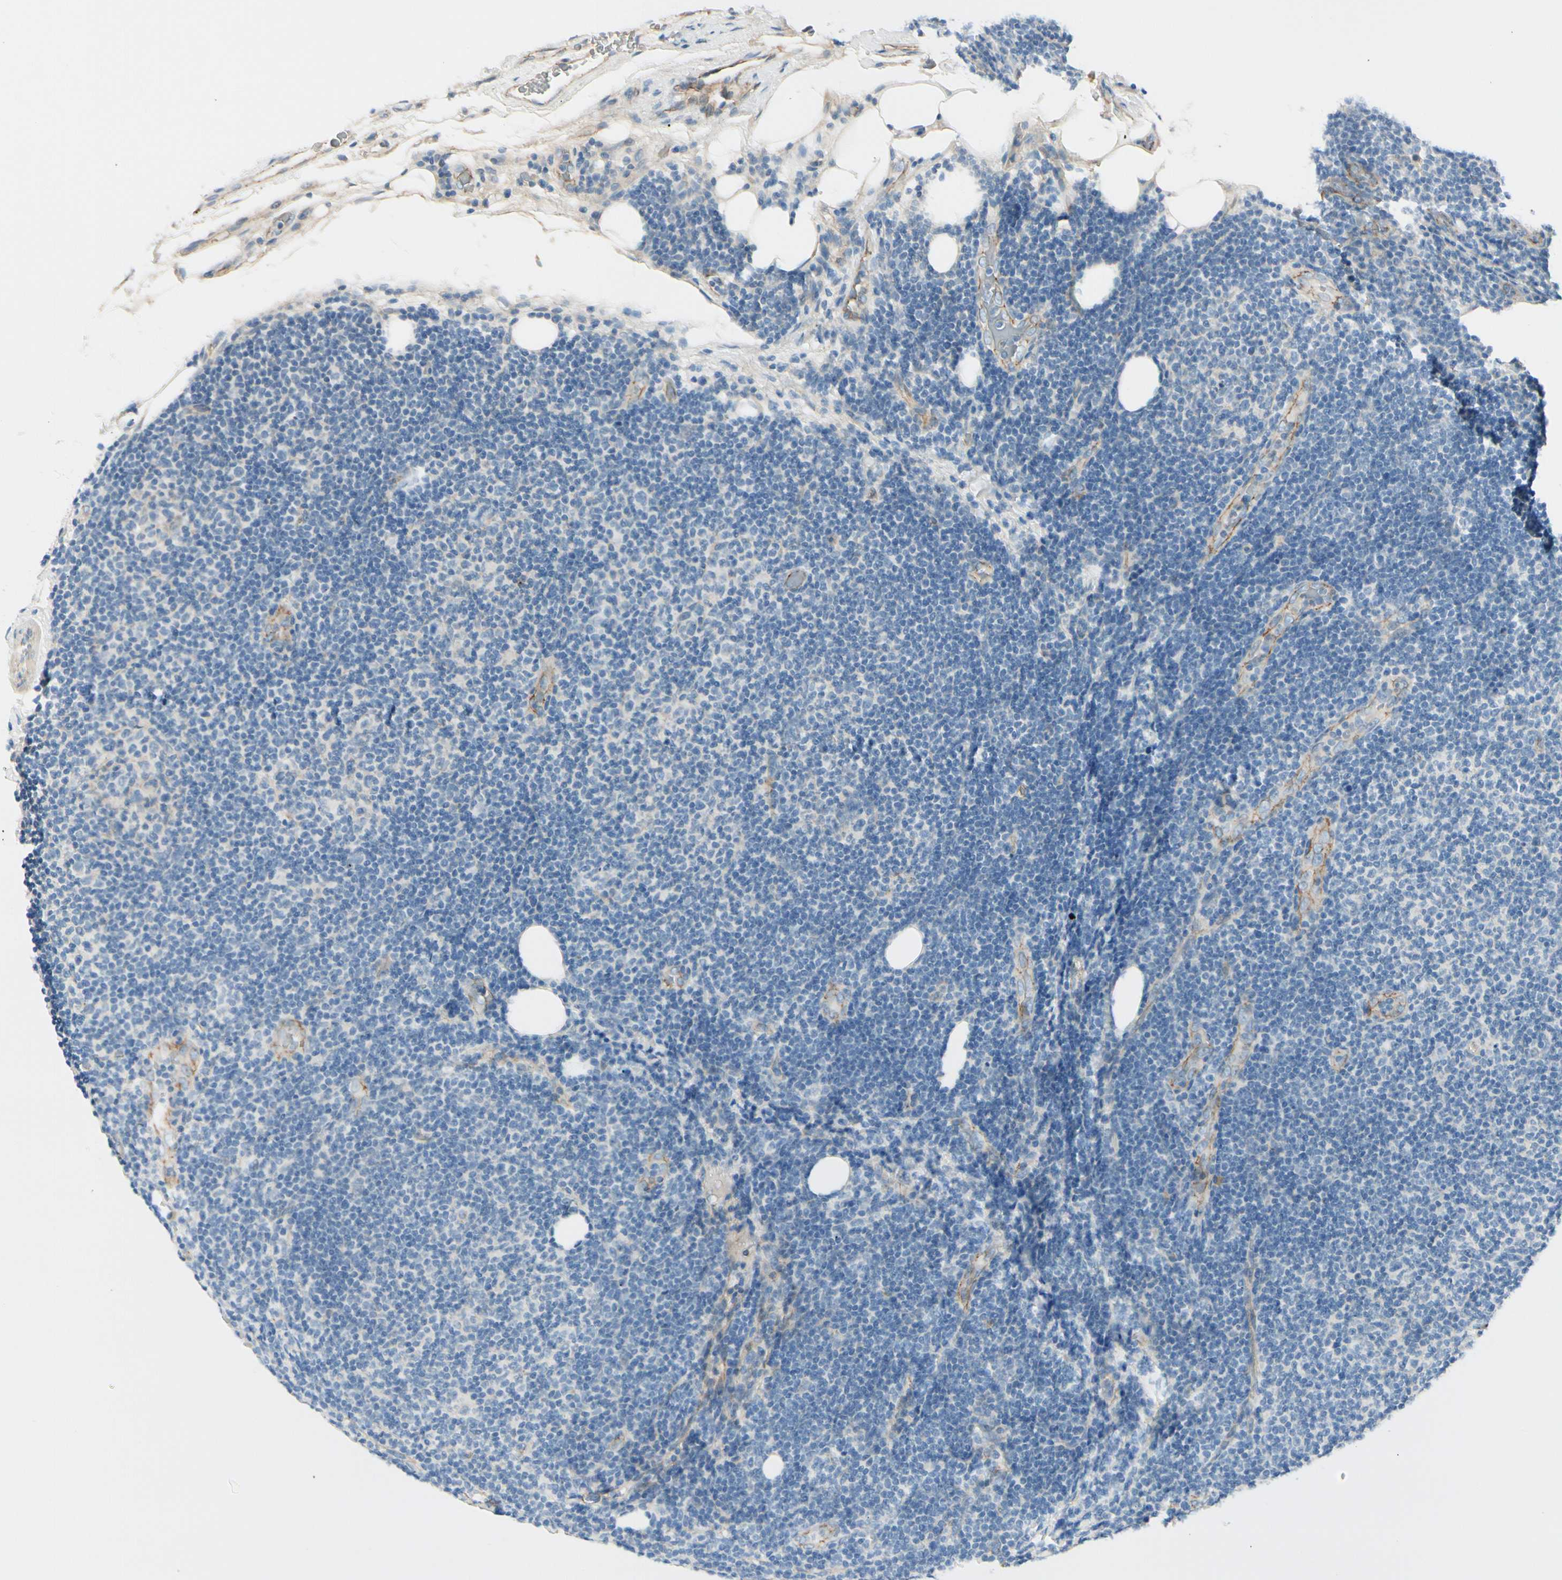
{"staining": {"intensity": "negative", "quantity": "none", "location": "none"}, "tissue": "lymphoma", "cell_type": "Tumor cells", "image_type": "cancer", "snomed": [{"axis": "morphology", "description": "Malignant lymphoma, non-Hodgkin's type, Low grade"}, {"axis": "topography", "description": "Lymph node"}], "caption": "Lymphoma was stained to show a protein in brown. There is no significant expression in tumor cells.", "gene": "TJP1", "patient": {"sex": "male", "age": 83}}